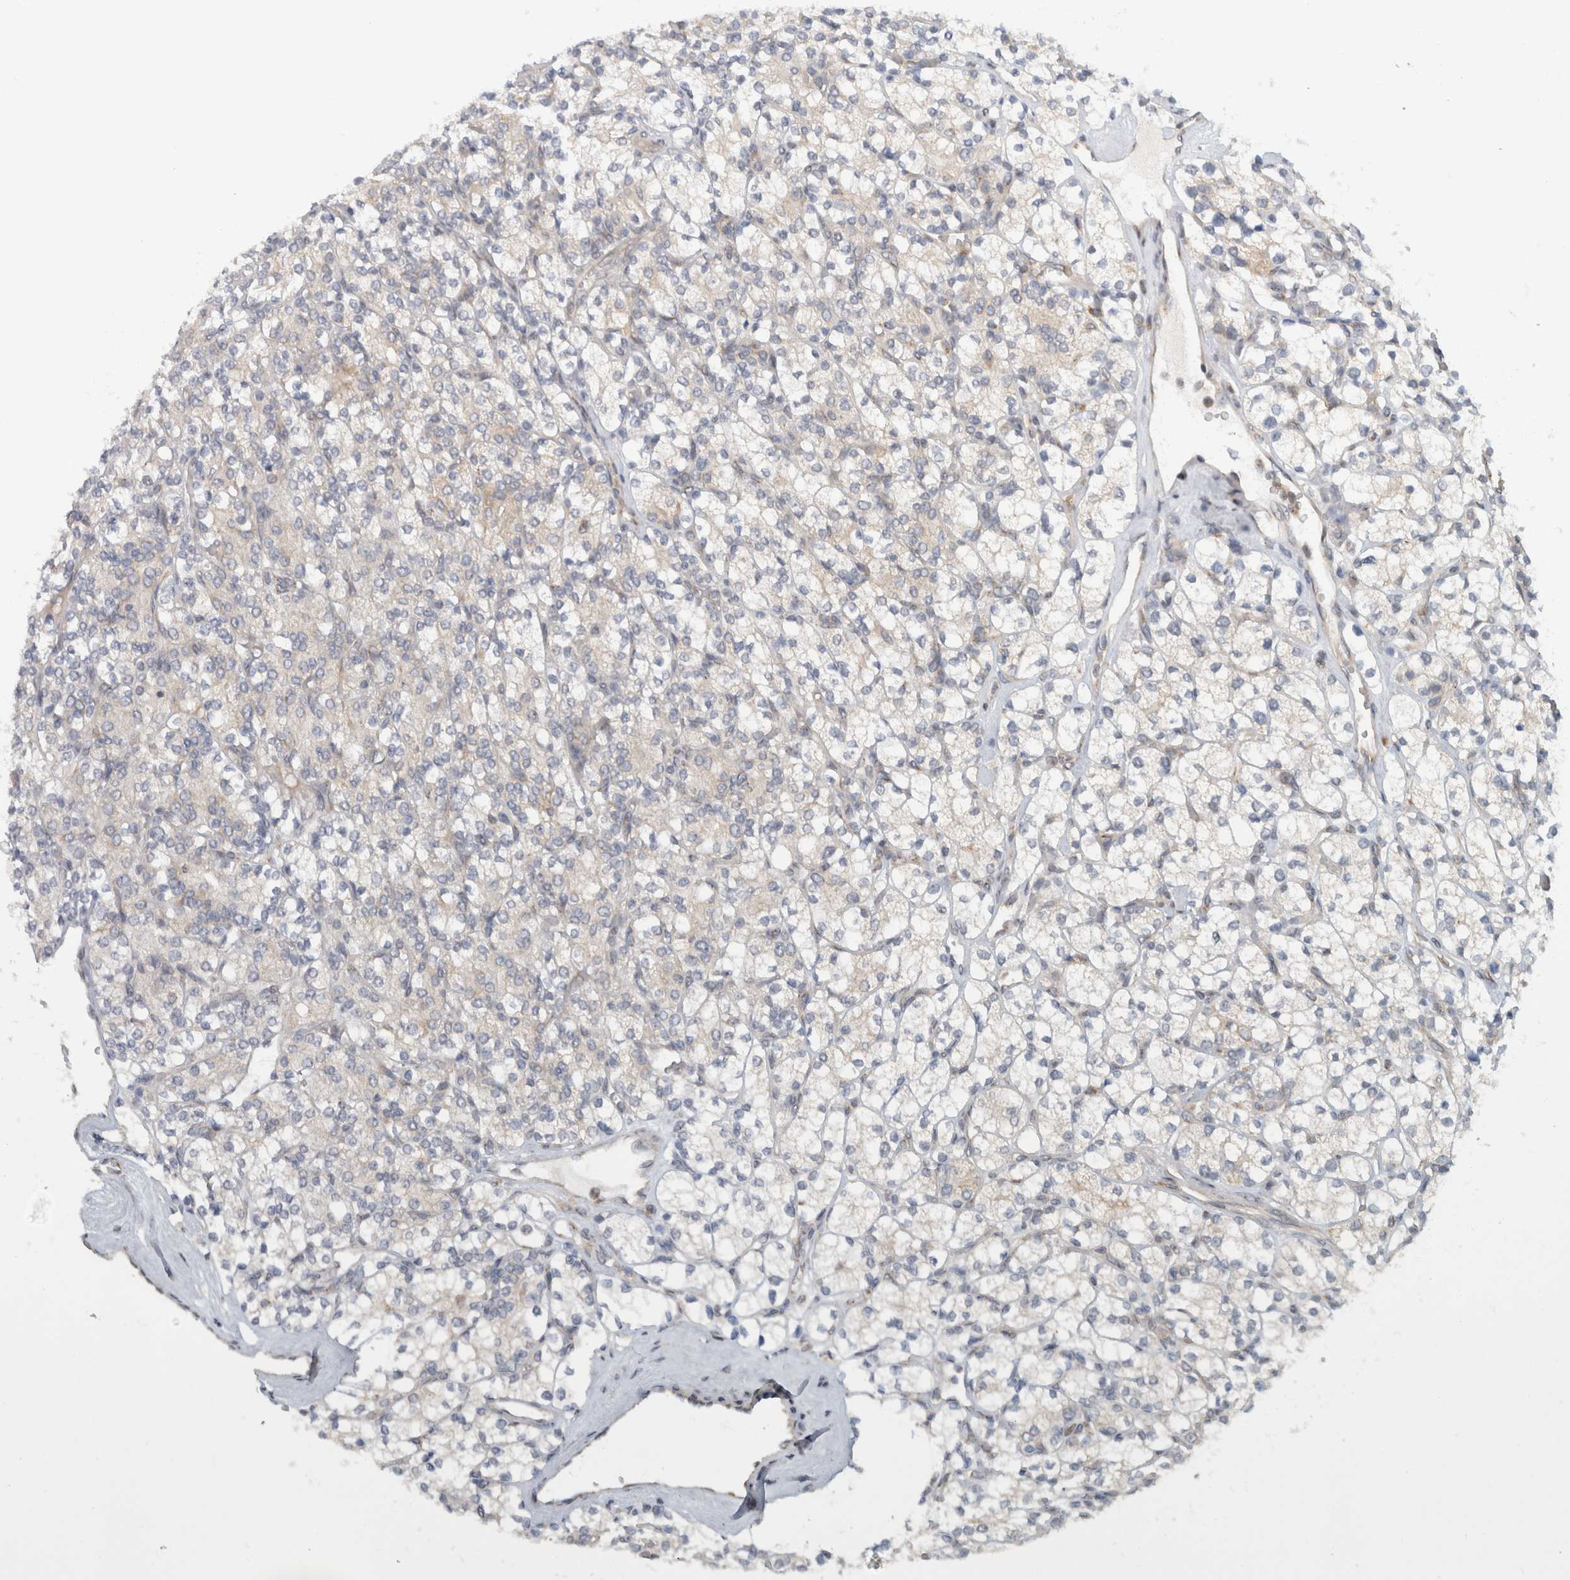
{"staining": {"intensity": "negative", "quantity": "none", "location": "none"}, "tissue": "renal cancer", "cell_type": "Tumor cells", "image_type": "cancer", "snomed": [{"axis": "morphology", "description": "Adenocarcinoma, NOS"}, {"axis": "topography", "description": "Kidney"}], "caption": "IHC of renal cancer (adenocarcinoma) displays no positivity in tumor cells.", "gene": "CMC2", "patient": {"sex": "male", "age": 77}}